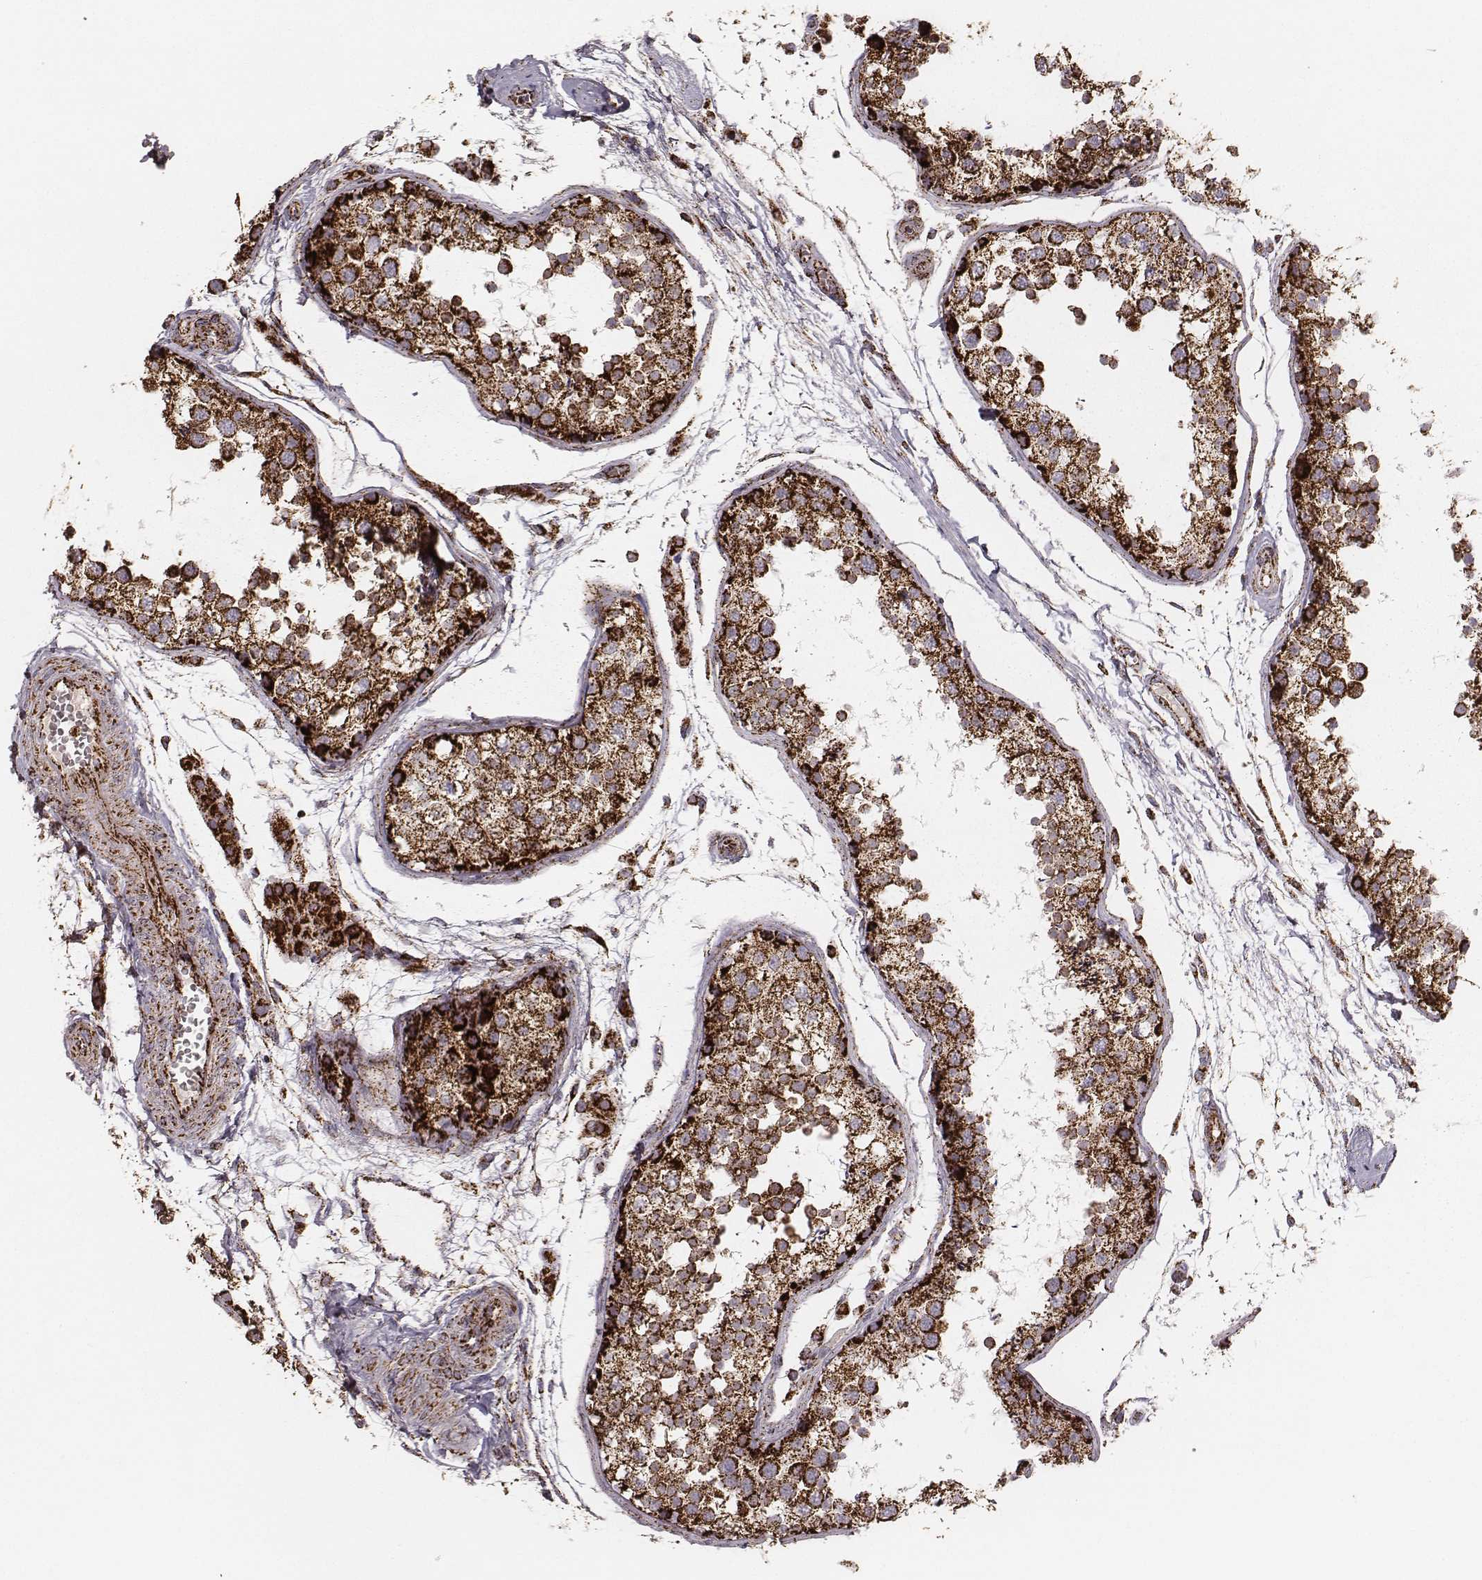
{"staining": {"intensity": "strong", "quantity": ">75%", "location": "cytoplasmic/membranous"}, "tissue": "testis", "cell_type": "Cells in seminiferous ducts", "image_type": "normal", "snomed": [{"axis": "morphology", "description": "Normal tissue, NOS"}, {"axis": "topography", "description": "Testis"}], "caption": "Brown immunohistochemical staining in benign testis shows strong cytoplasmic/membranous staining in approximately >75% of cells in seminiferous ducts.", "gene": "TUFM", "patient": {"sex": "male", "age": 29}}